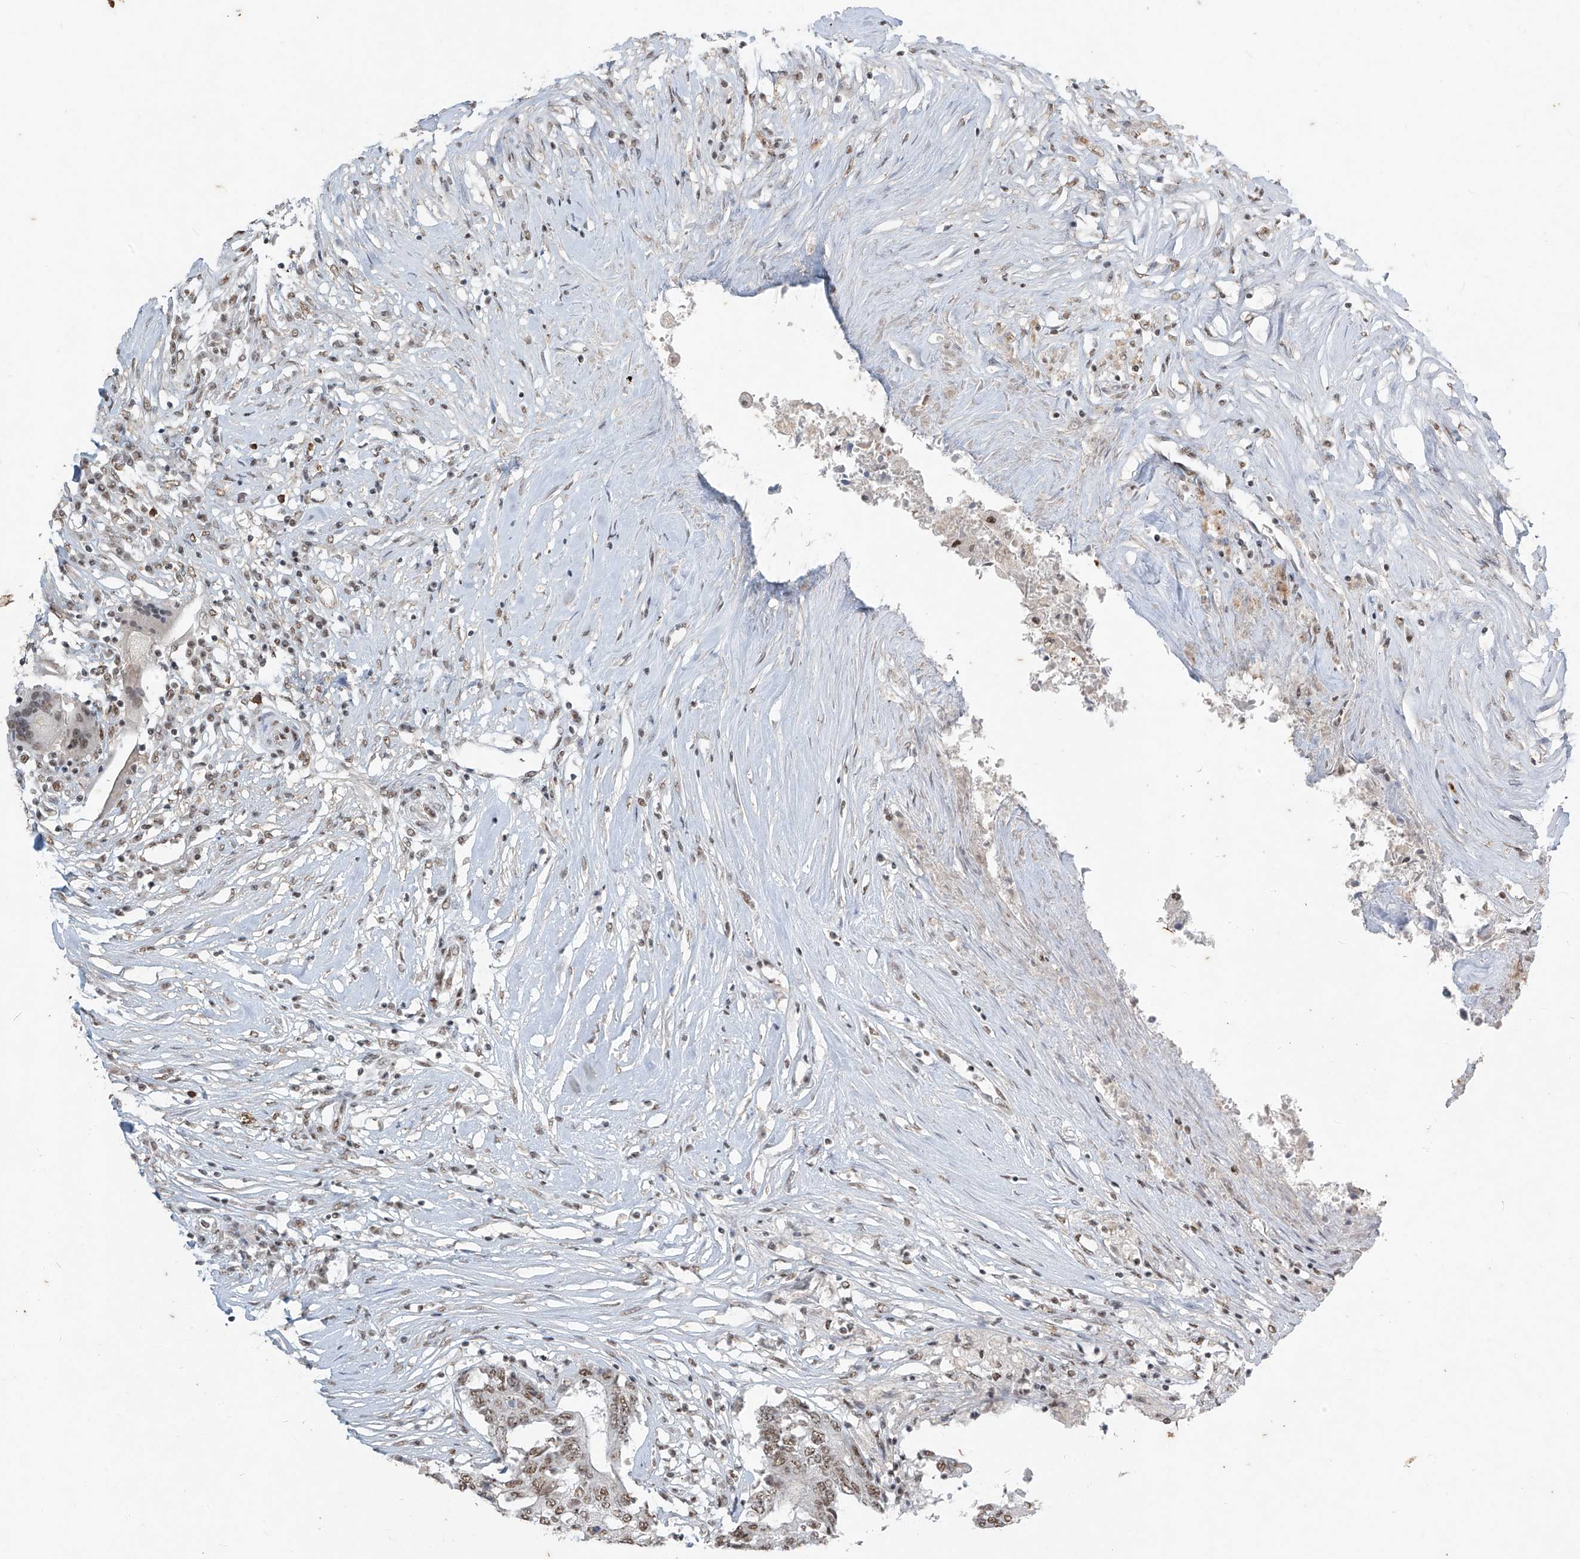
{"staining": {"intensity": "moderate", "quantity": ">75%", "location": "nuclear"}, "tissue": "colorectal cancer", "cell_type": "Tumor cells", "image_type": "cancer", "snomed": [{"axis": "morphology", "description": "Adenocarcinoma, NOS"}, {"axis": "topography", "description": "Rectum"}], "caption": "This is an image of IHC staining of colorectal adenocarcinoma, which shows moderate positivity in the nuclear of tumor cells.", "gene": "TFEC", "patient": {"sex": "male", "age": 63}}